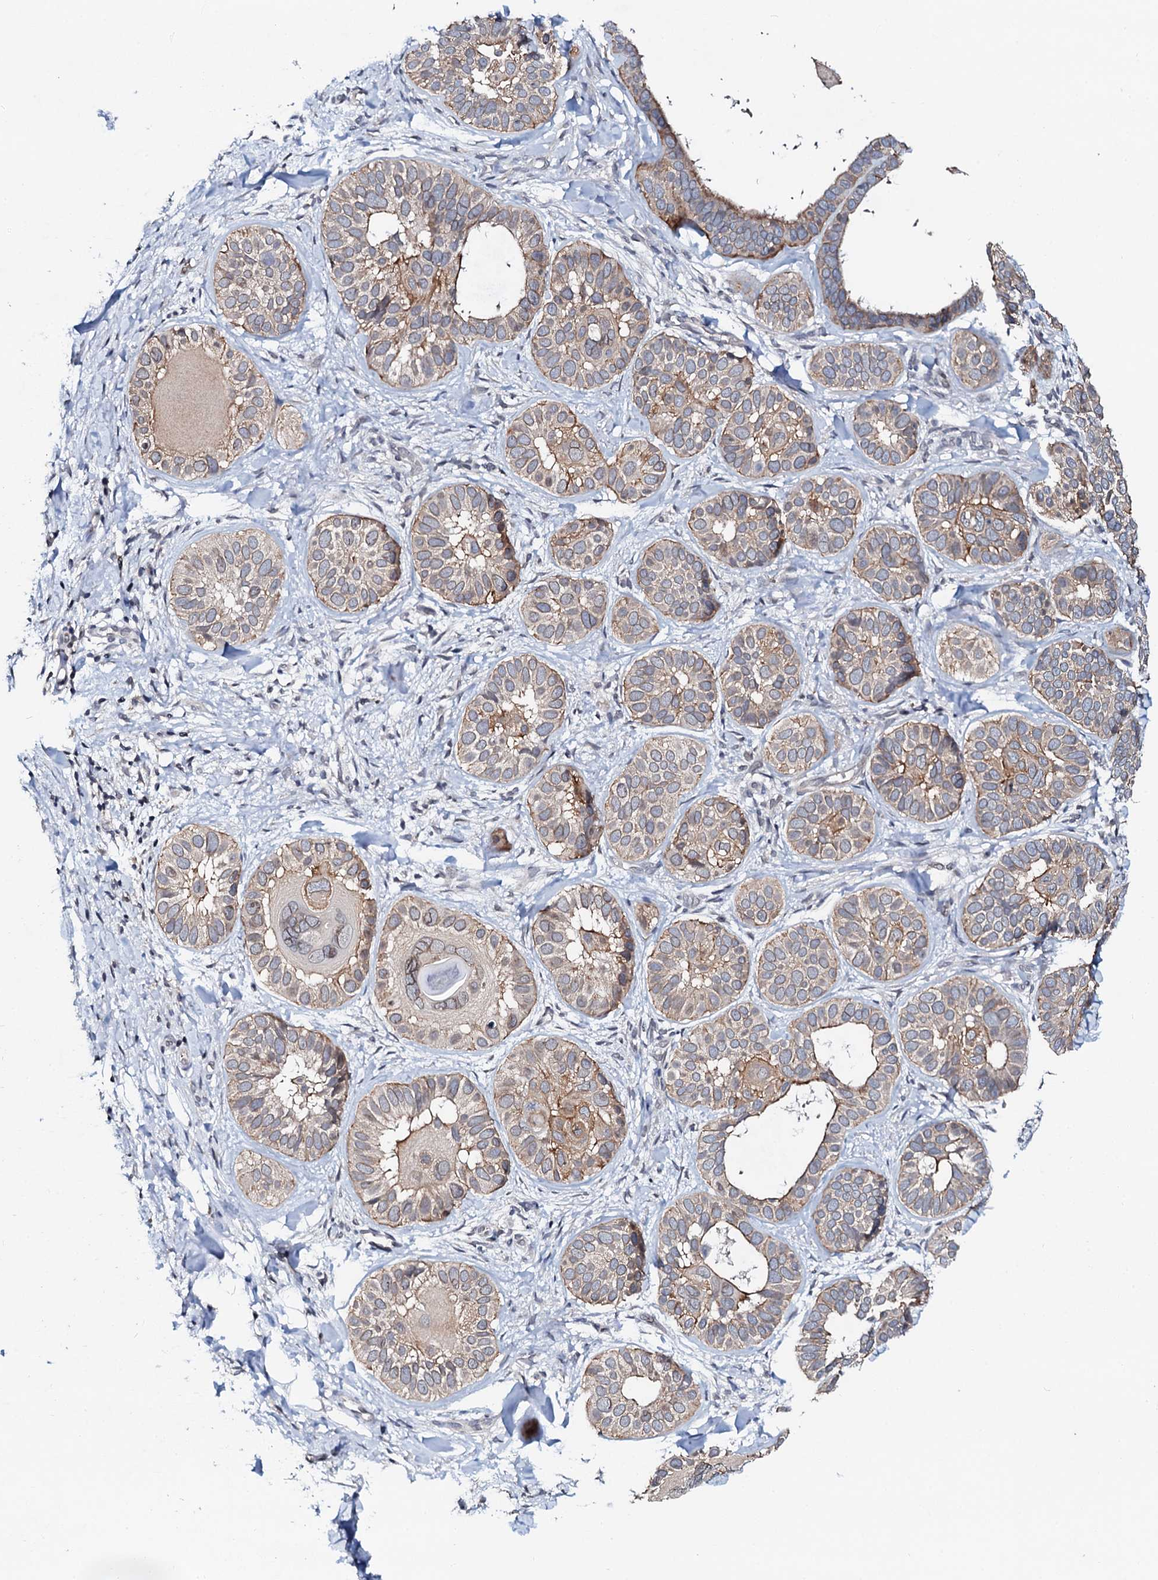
{"staining": {"intensity": "weak", "quantity": "25%-75%", "location": "cytoplasmic/membranous"}, "tissue": "skin cancer", "cell_type": "Tumor cells", "image_type": "cancer", "snomed": [{"axis": "morphology", "description": "Basal cell carcinoma"}, {"axis": "topography", "description": "Skin"}], "caption": "Skin cancer stained with DAB IHC reveals low levels of weak cytoplasmic/membranous expression in approximately 25%-75% of tumor cells.", "gene": "SNTA1", "patient": {"sex": "male", "age": 62}}